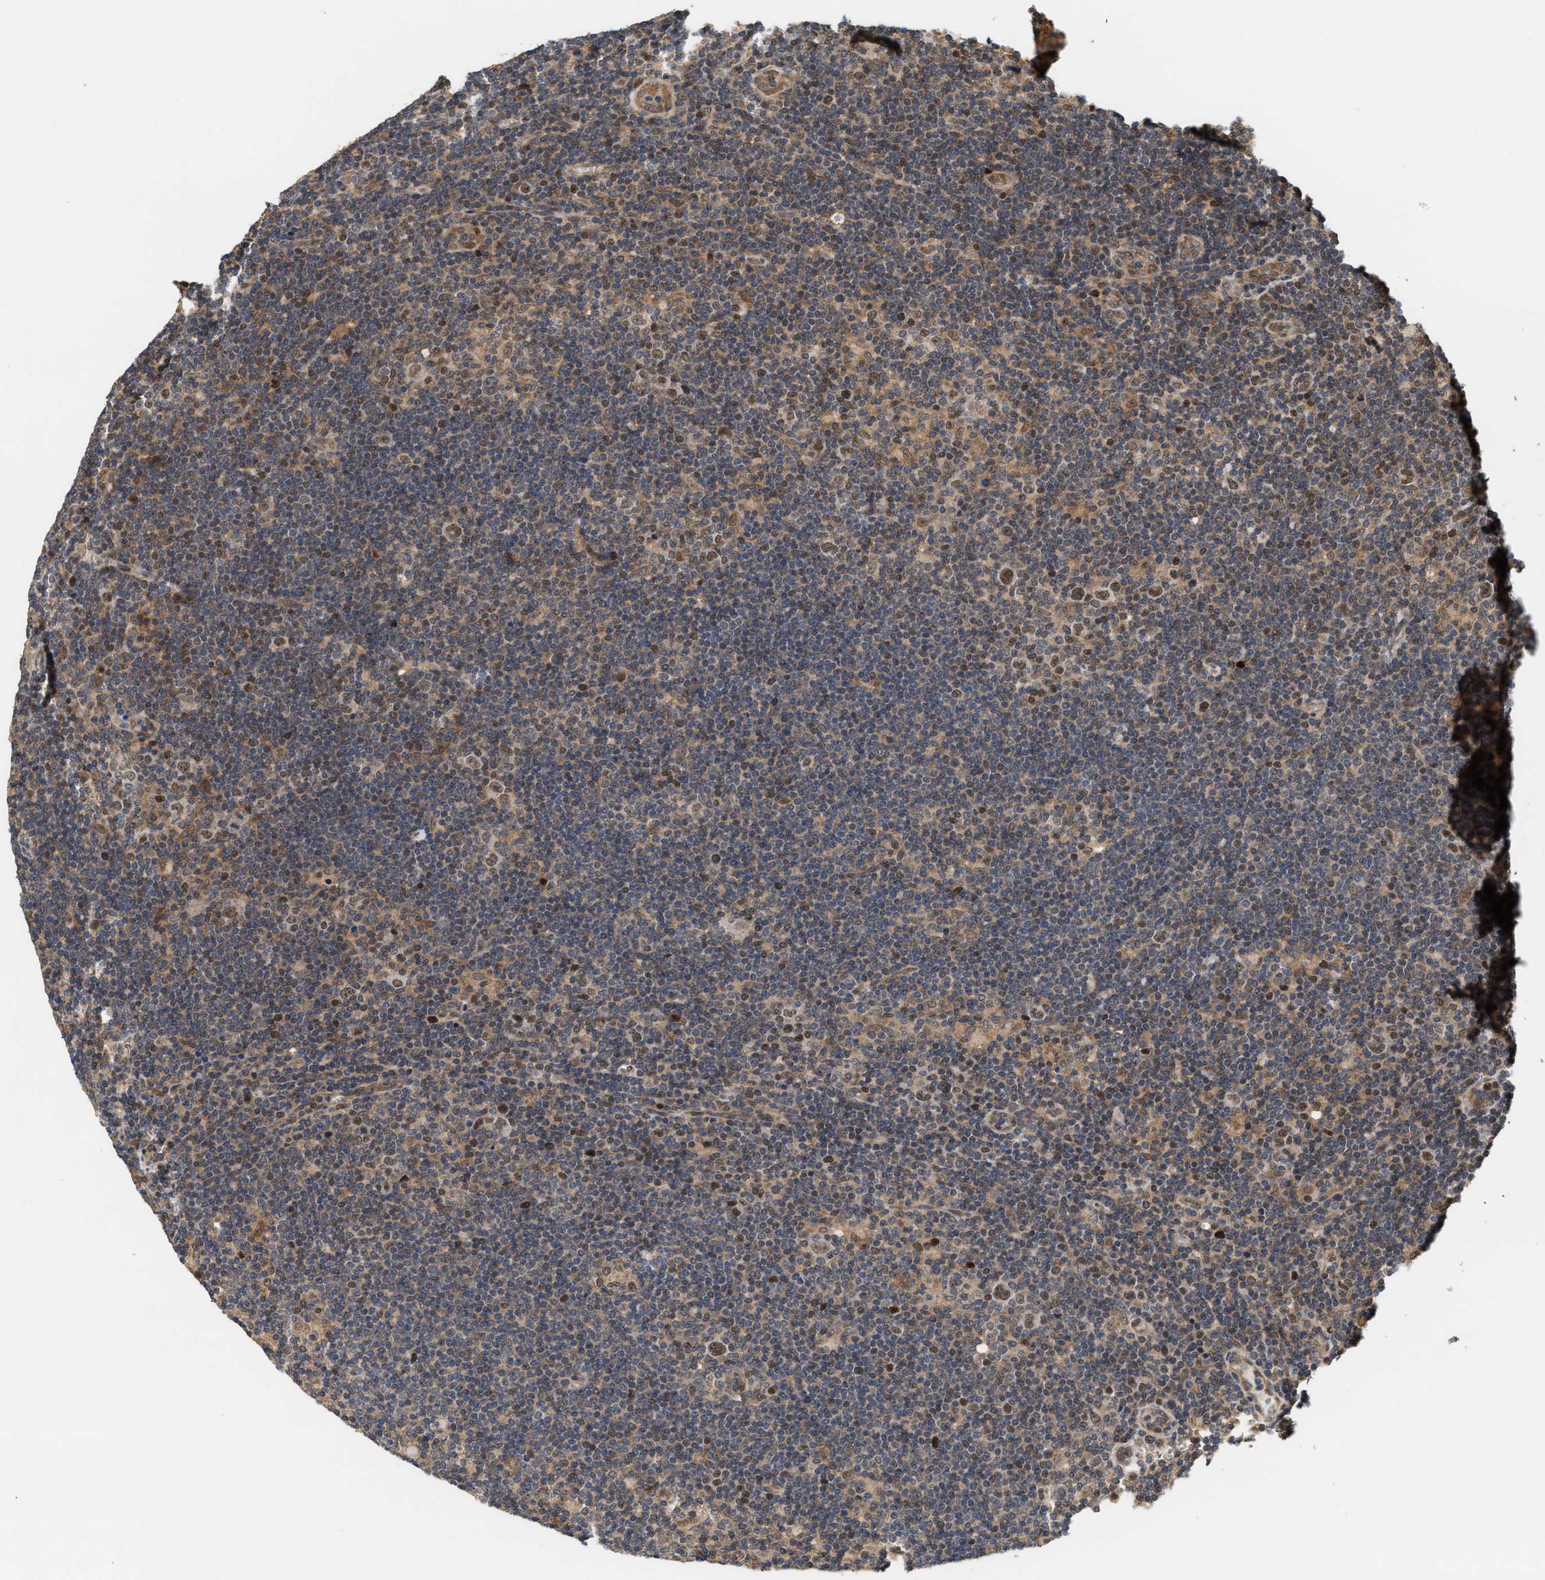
{"staining": {"intensity": "moderate", "quantity": ">75%", "location": "nuclear"}, "tissue": "lymphoma", "cell_type": "Tumor cells", "image_type": "cancer", "snomed": [{"axis": "morphology", "description": "Hodgkin's disease, NOS"}, {"axis": "topography", "description": "Lymph node"}], "caption": "Brown immunohistochemical staining in human lymphoma demonstrates moderate nuclear positivity in approximately >75% of tumor cells.", "gene": "ABHD5", "patient": {"sex": "female", "age": 57}}